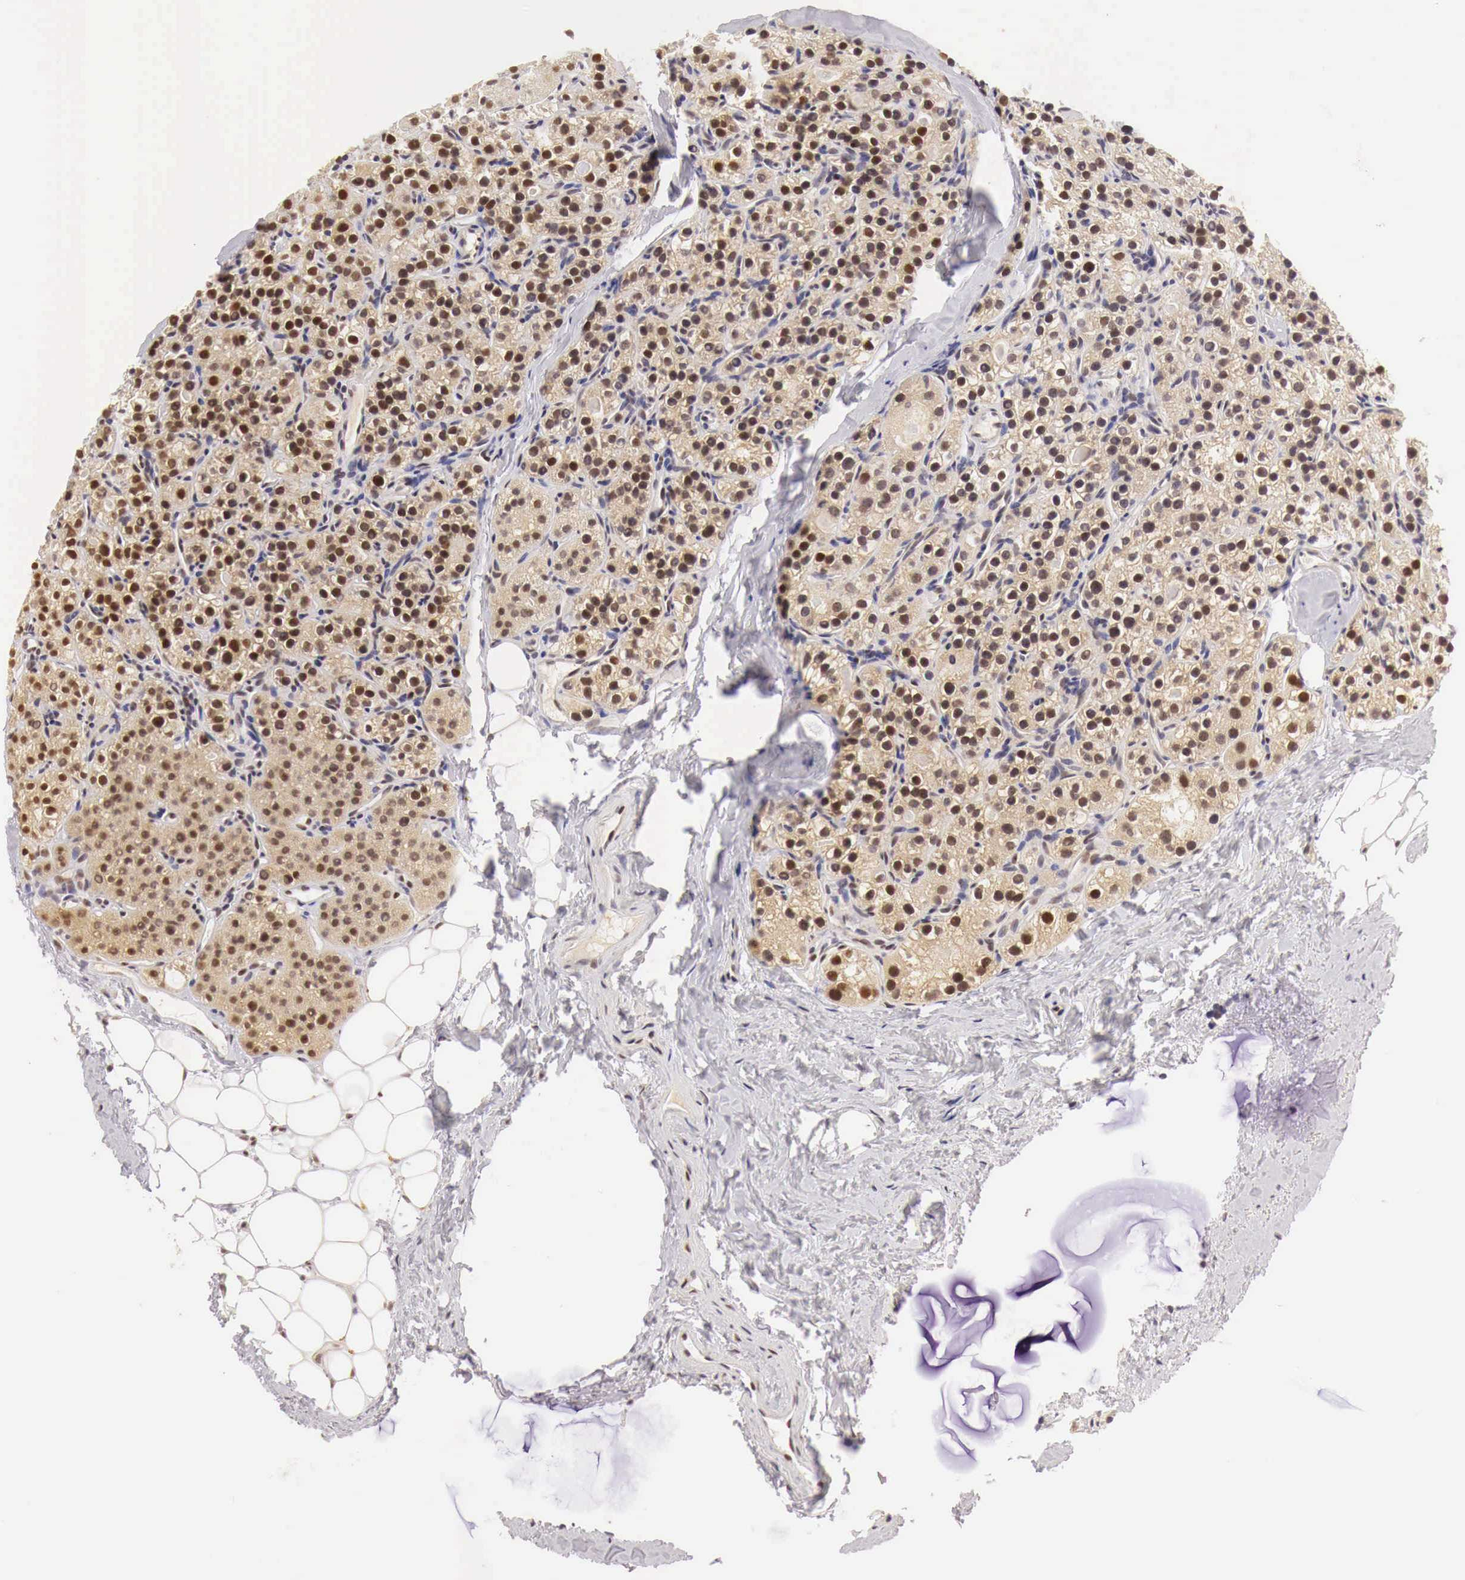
{"staining": {"intensity": "strong", "quantity": ">75%", "location": "cytoplasmic/membranous,nuclear"}, "tissue": "parathyroid gland", "cell_type": "Glandular cells", "image_type": "normal", "snomed": [{"axis": "morphology", "description": "Normal tissue, NOS"}, {"axis": "topography", "description": "Parathyroid gland"}], "caption": "Parathyroid gland stained for a protein shows strong cytoplasmic/membranous,nuclear positivity in glandular cells. Ihc stains the protein of interest in brown and the nuclei are stained blue.", "gene": "GPKOW", "patient": {"sex": "female", "age": 54}}